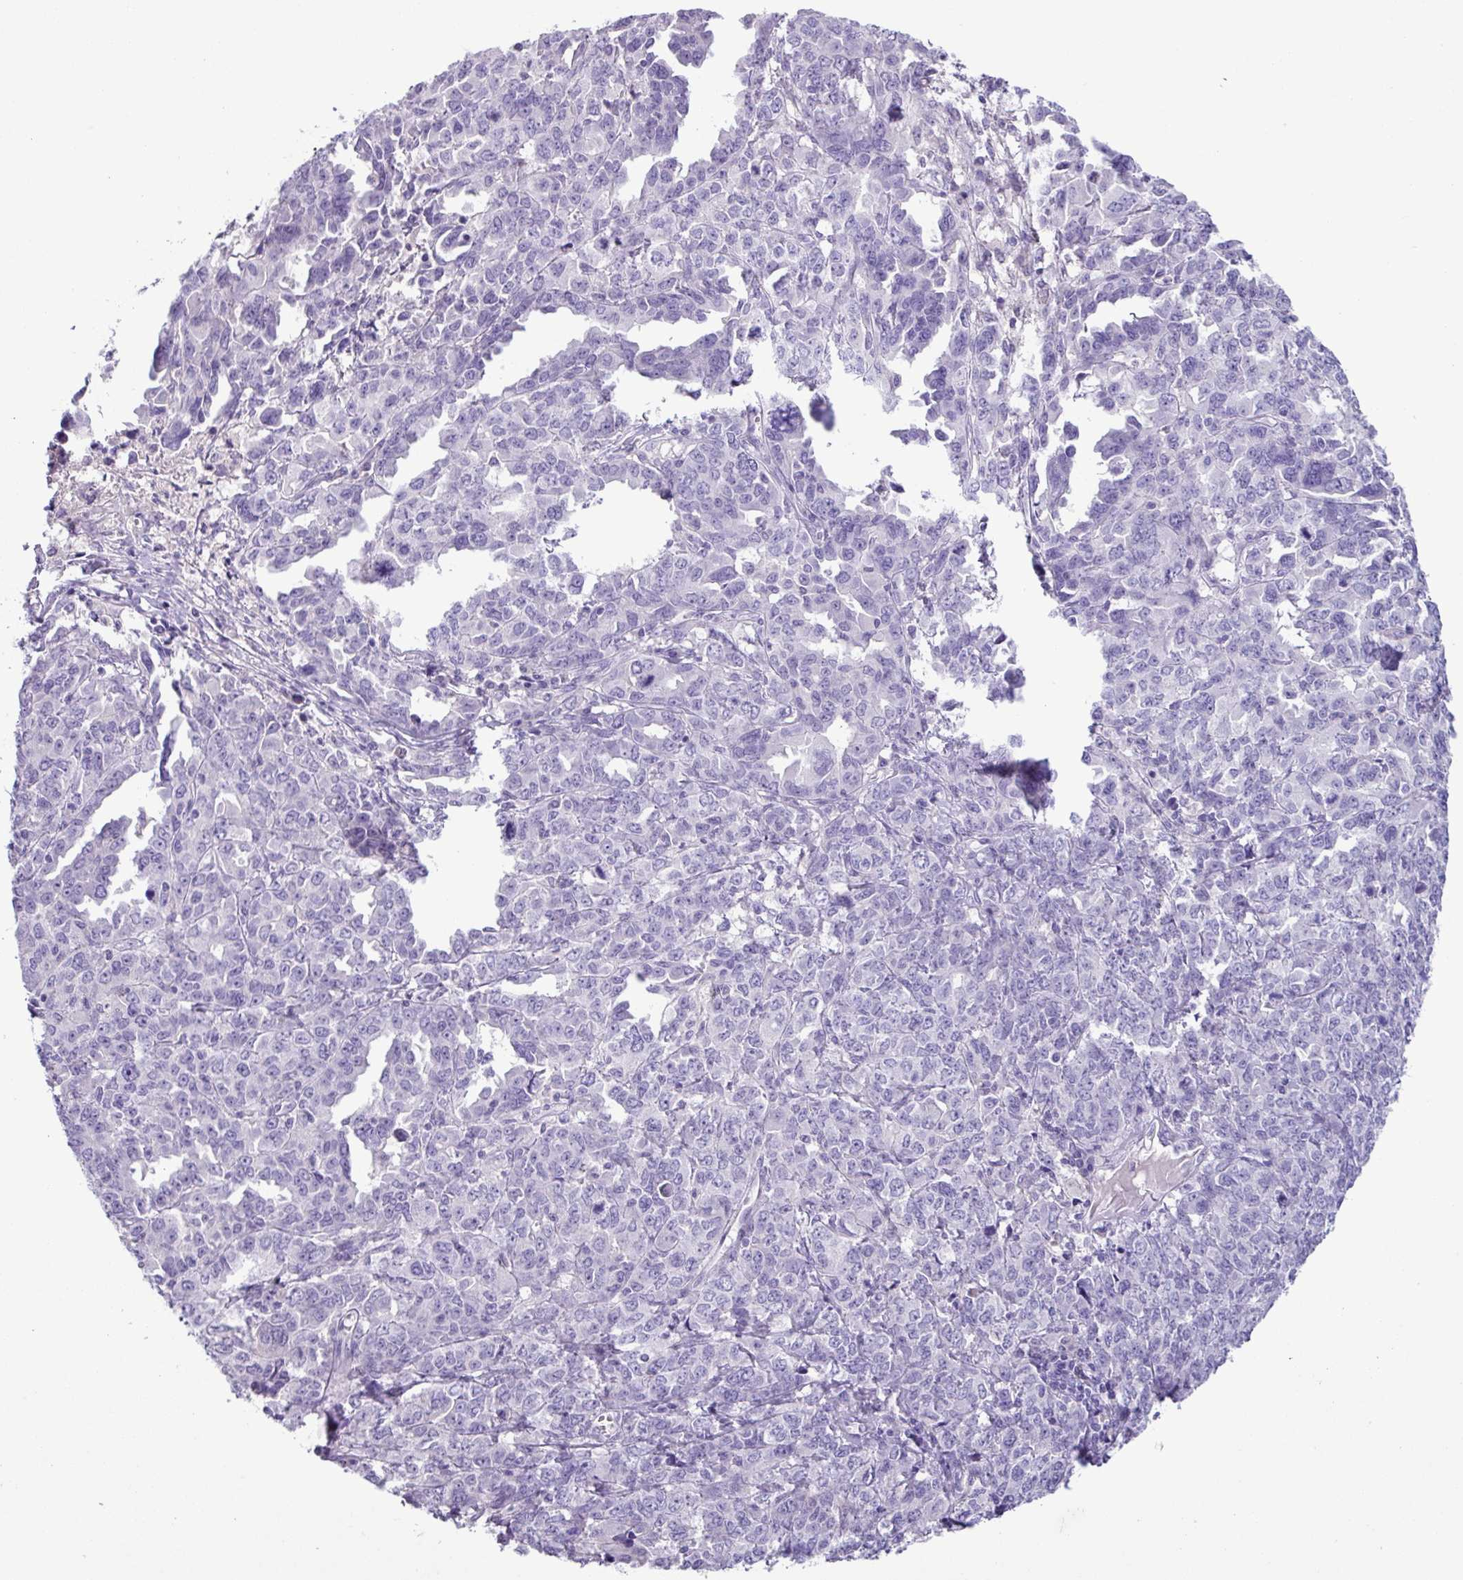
{"staining": {"intensity": "negative", "quantity": "none", "location": "none"}, "tissue": "ovarian cancer", "cell_type": "Tumor cells", "image_type": "cancer", "snomed": [{"axis": "morphology", "description": "Adenocarcinoma, NOS"}, {"axis": "morphology", "description": "Carcinoma, endometroid"}, {"axis": "topography", "description": "Ovary"}], "caption": "This image is of adenocarcinoma (ovarian) stained with immunohistochemistry to label a protein in brown with the nuclei are counter-stained blue. There is no expression in tumor cells.", "gene": "CYSTM1", "patient": {"sex": "female", "age": 72}}